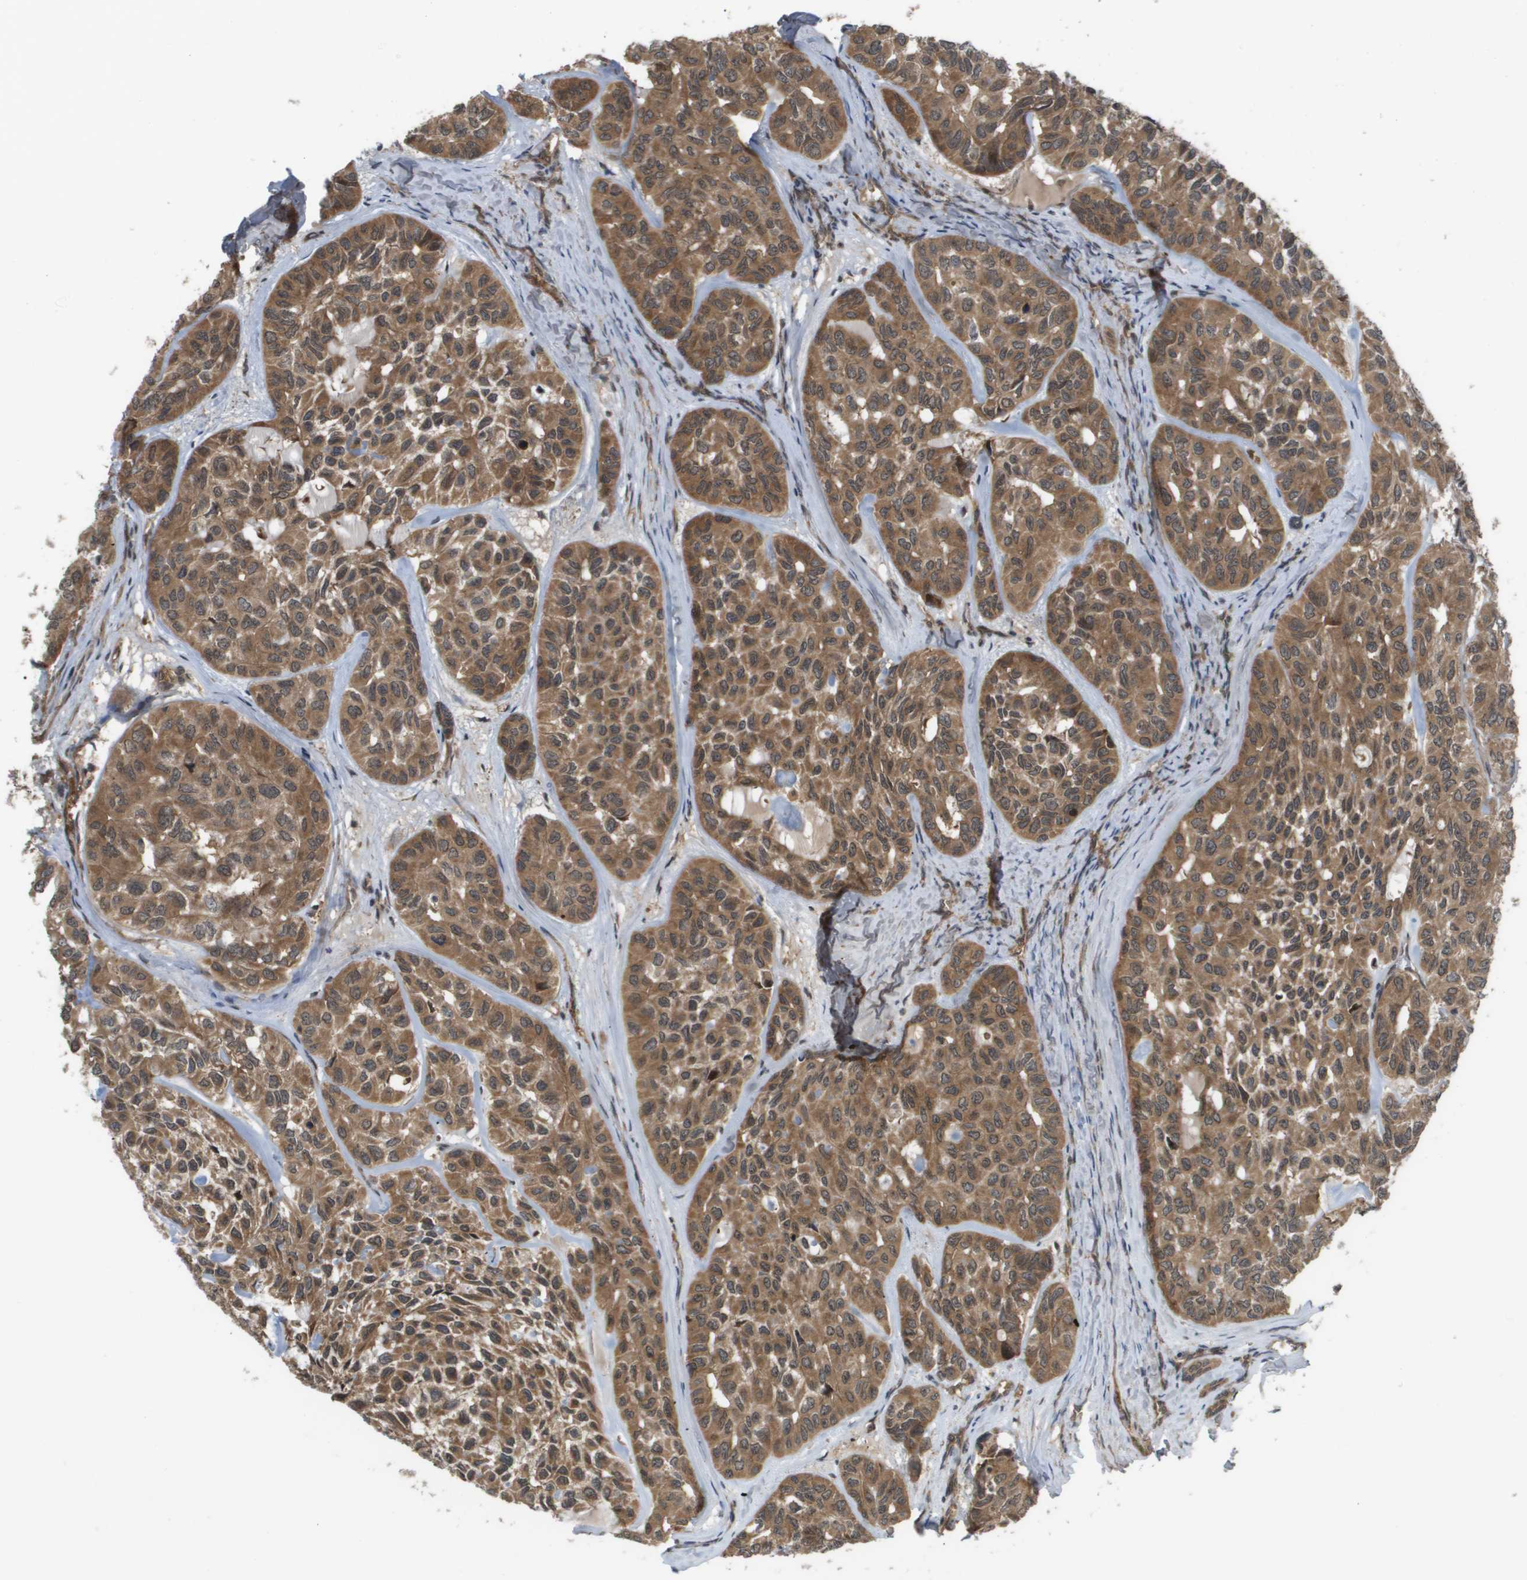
{"staining": {"intensity": "moderate", "quantity": ">75%", "location": "cytoplasmic/membranous,nuclear"}, "tissue": "head and neck cancer", "cell_type": "Tumor cells", "image_type": "cancer", "snomed": [{"axis": "morphology", "description": "Adenocarcinoma, NOS"}, {"axis": "topography", "description": "Salivary gland, NOS"}, {"axis": "topography", "description": "Head-Neck"}], "caption": "Protein expression analysis of human adenocarcinoma (head and neck) reveals moderate cytoplasmic/membranous and nuclear expression in about >75% of tumor cells.", "gene": "CTPS2", "patient": {"sex": "female", "age": 76}}